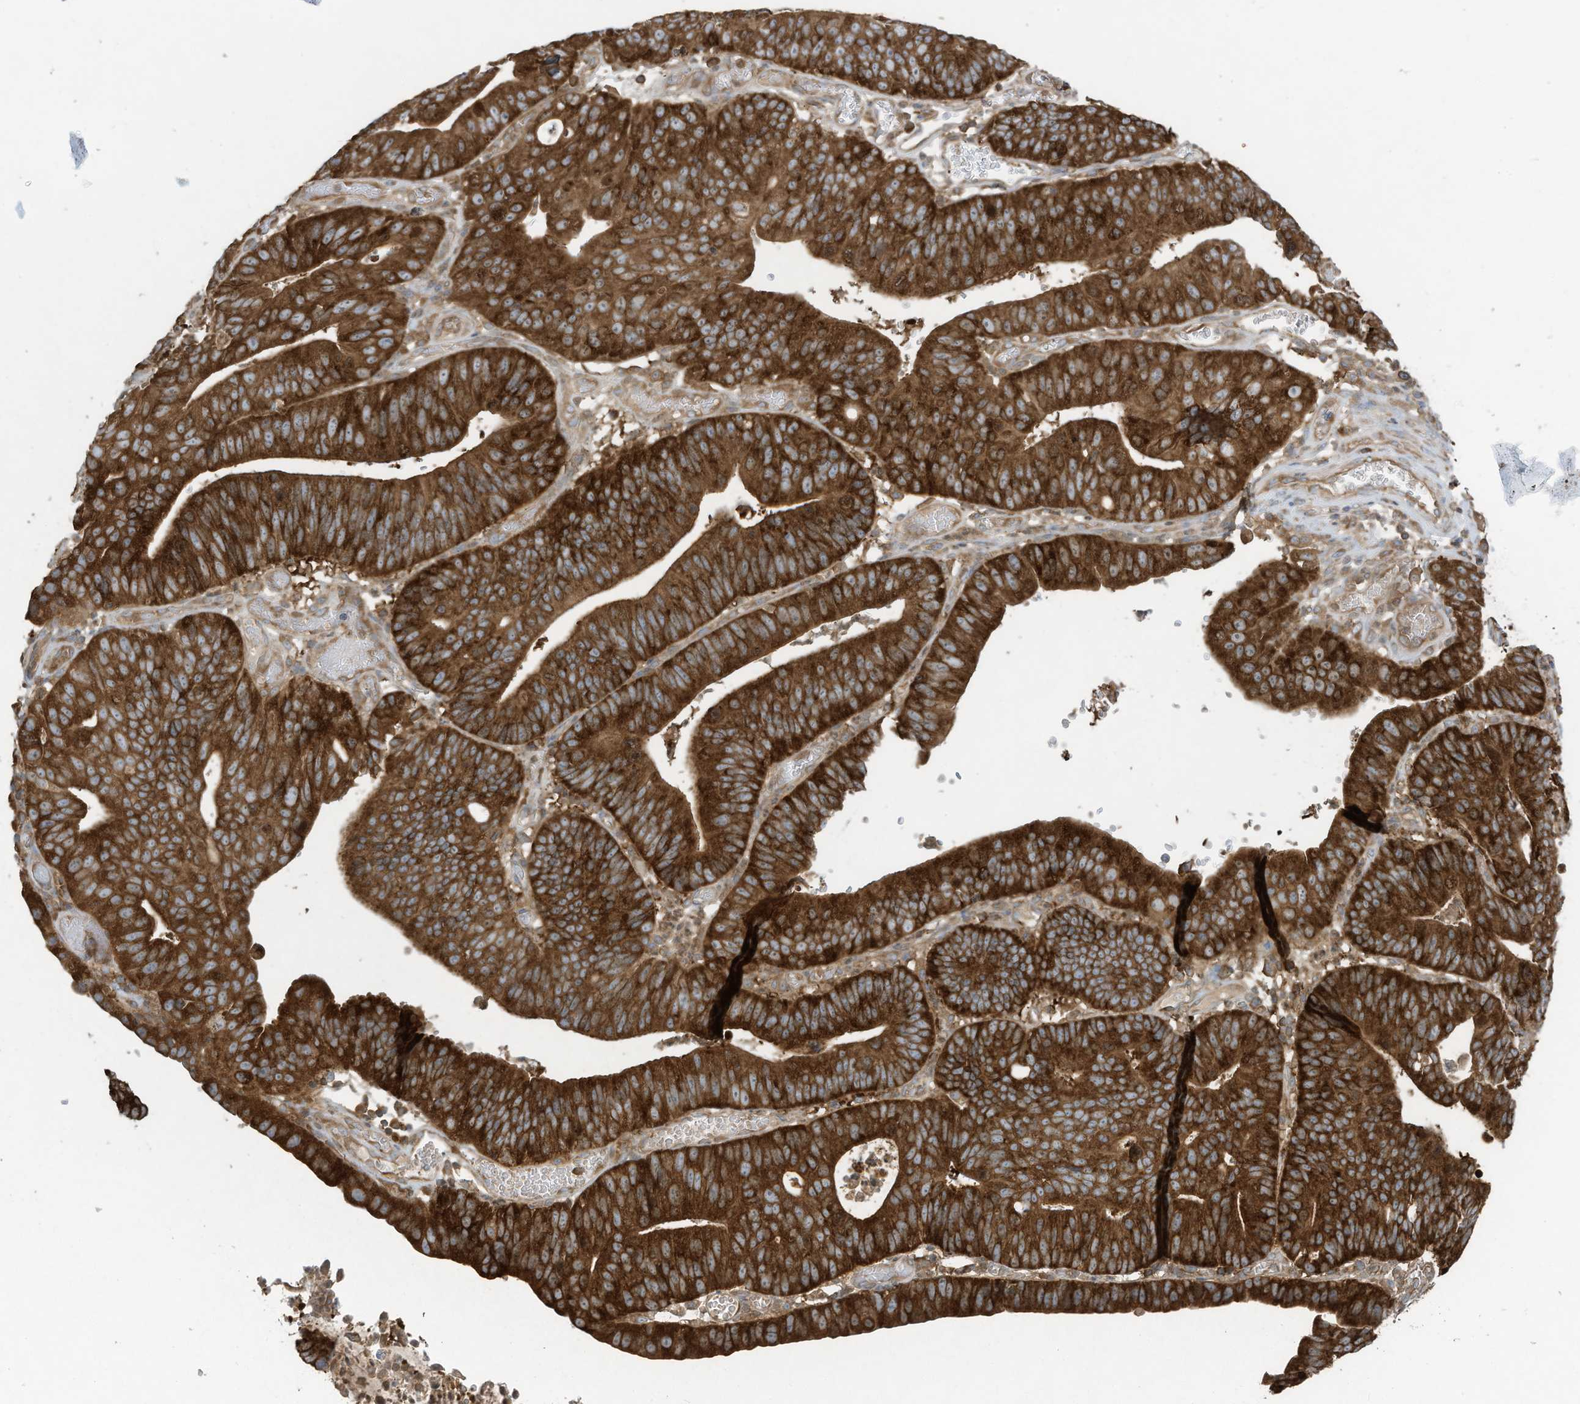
{"staining": {"intensity": "strong", "quantity": ">75%", "location": "cytoplasmic/membranous"}, "tissue": "stomach cancer", "cell_type": "Tumor cells", "image_type": "cancer", "snomed": [{"axis": "morphology", "description": "Adenocarcinoma, NOS"}, {"axis": "topography", "description": "Stomach"}], "caption": "This histopathology image reveals IHC staining of human stomach adenocarcinoma, with high strong cytoplasmic/membranous staining in about >75% of tumor cells.", "gene": "OLA1", "patient": {"sex": "male", "age": 59}}